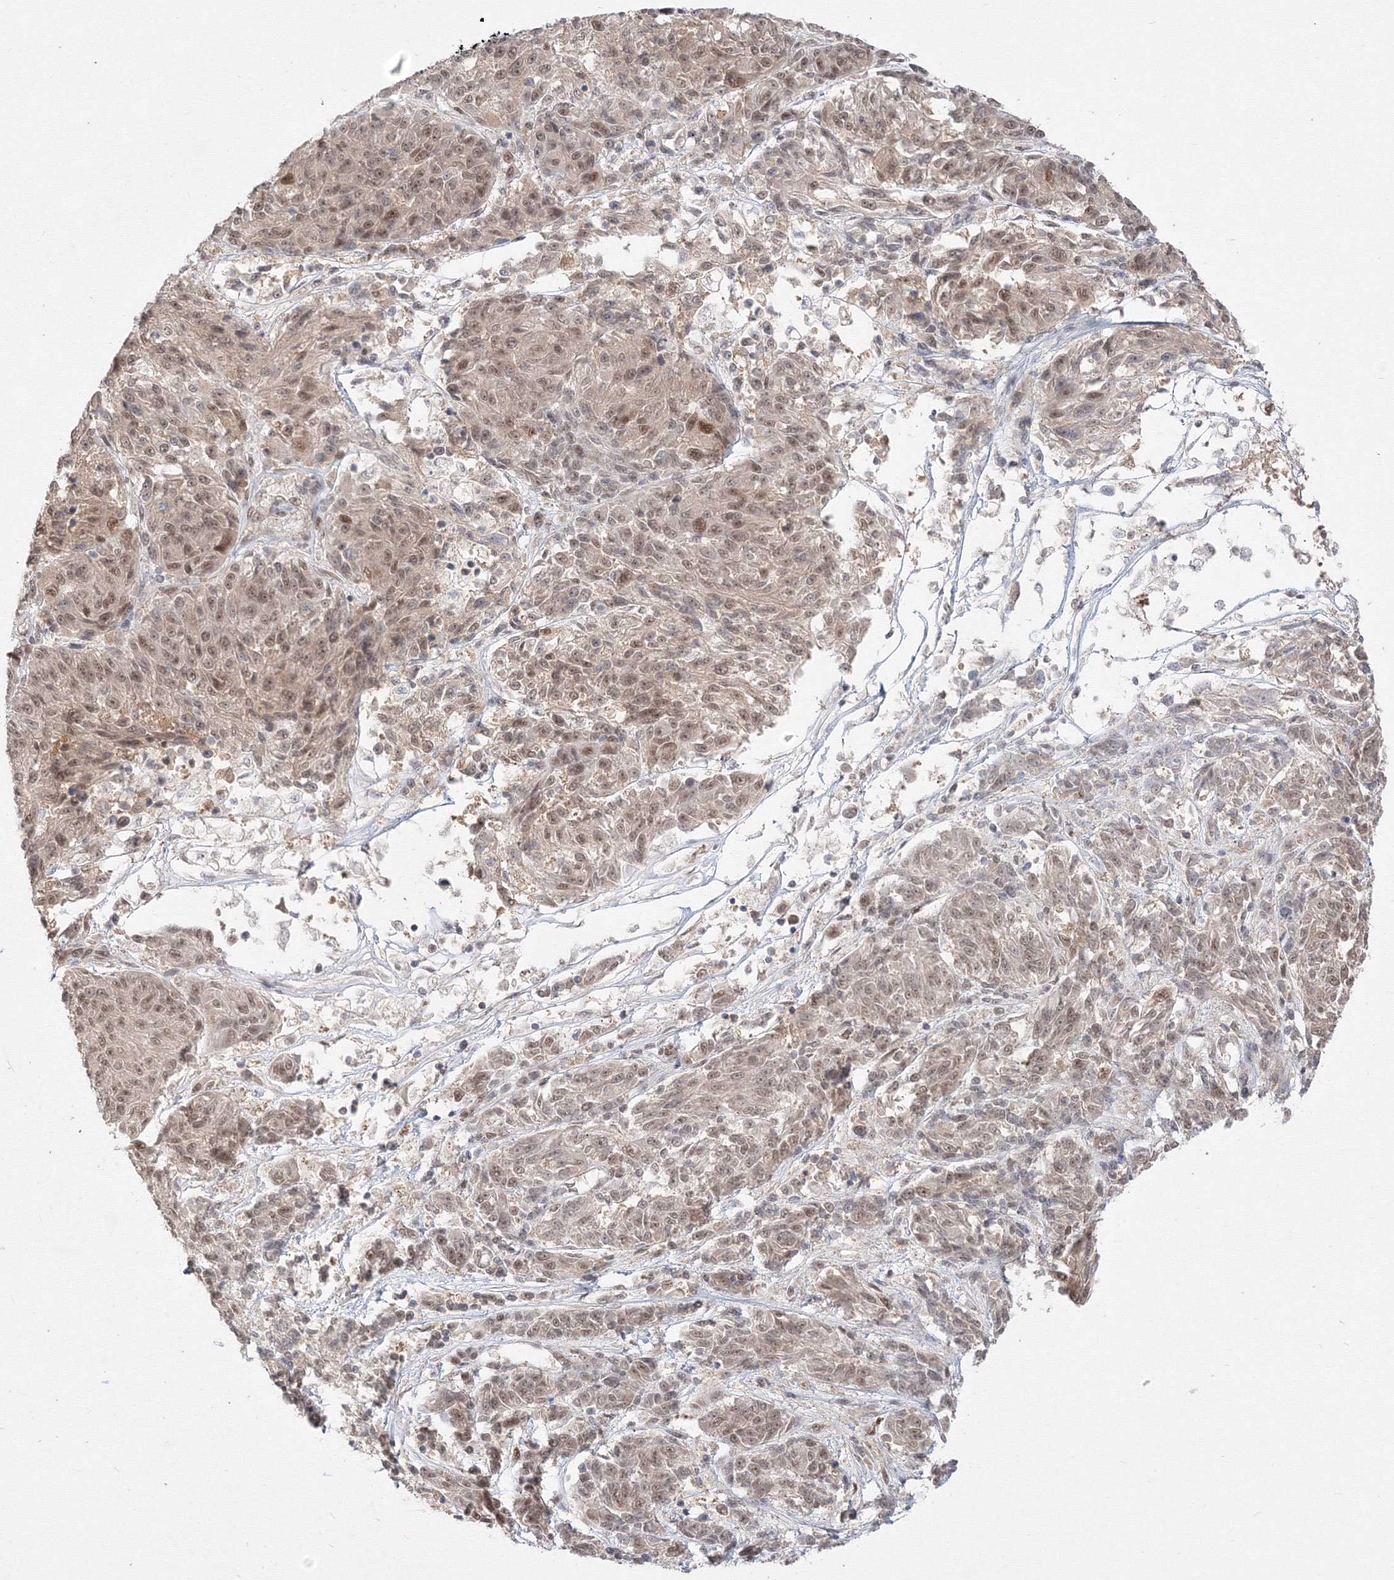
{"staining": {"intensity": "moderate", "quantity": ">75%", "location": "nuclear"}, "tissue": "melanoma", "cell_type": "Tumor cells", "image_type": "cancer", "snomed": [{"axis": "morphology", "description": "Malignant melanoma, NOS"}, {"axis": "topography", "description": "Skin"}], "caption": "Approximately >75% of tumor cells in malignant melanoma reveal moderate nuclear protein expression as visualized by brown immunohistochemical staining.", "gene": "COPS4", "patient": {"sex": "male", "age": 53}}